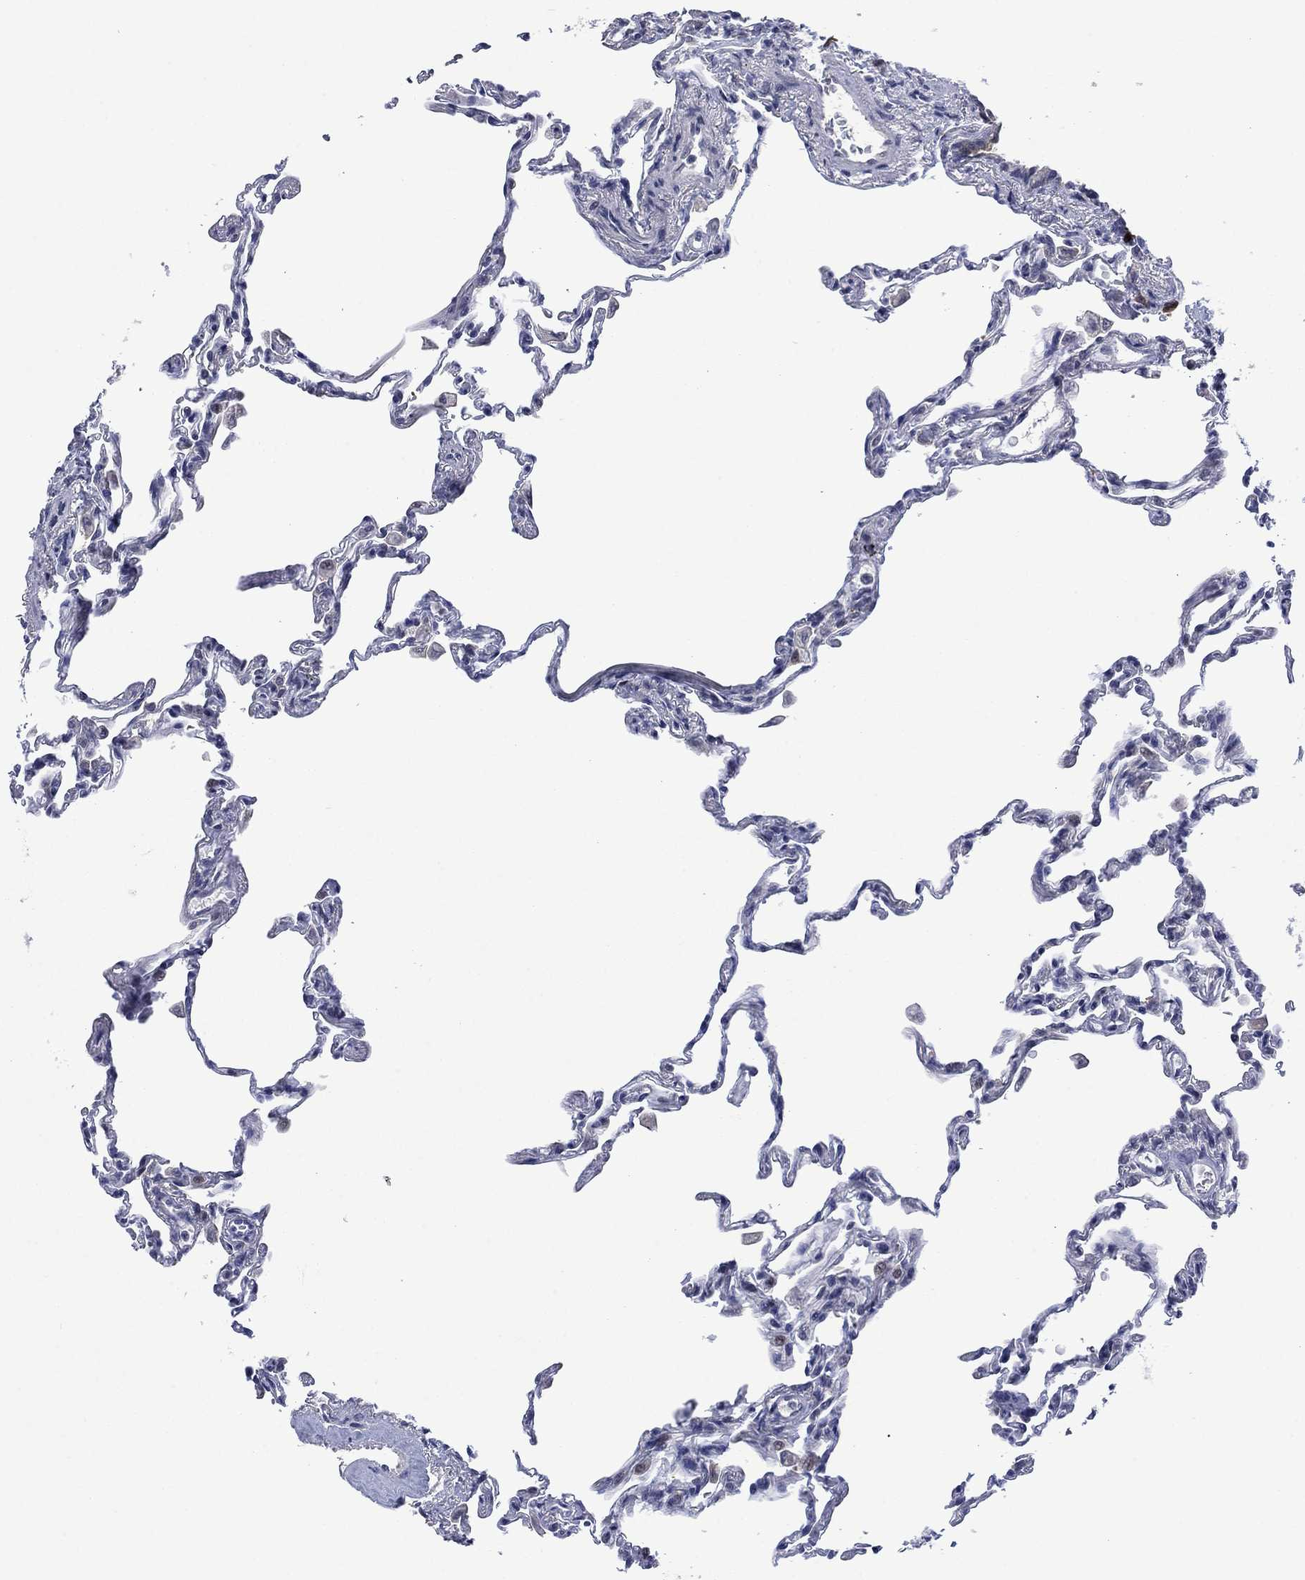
{"staining": {"intensity": "negative", "quantity": "none", "location": "none"}, "tissue": "lung", "cell_type": "Alveolar cells", "image_type": "normal", "snomed": [{"axis": "morphology", "description": "Normal tissue, NOS"}, {"axis": "topography", "description": "Lung"}], "caption": "There is no significant positivity in alveolar cells of lung.", "gene": "AGL", "patient": {"sex": "female", "age": 57}}